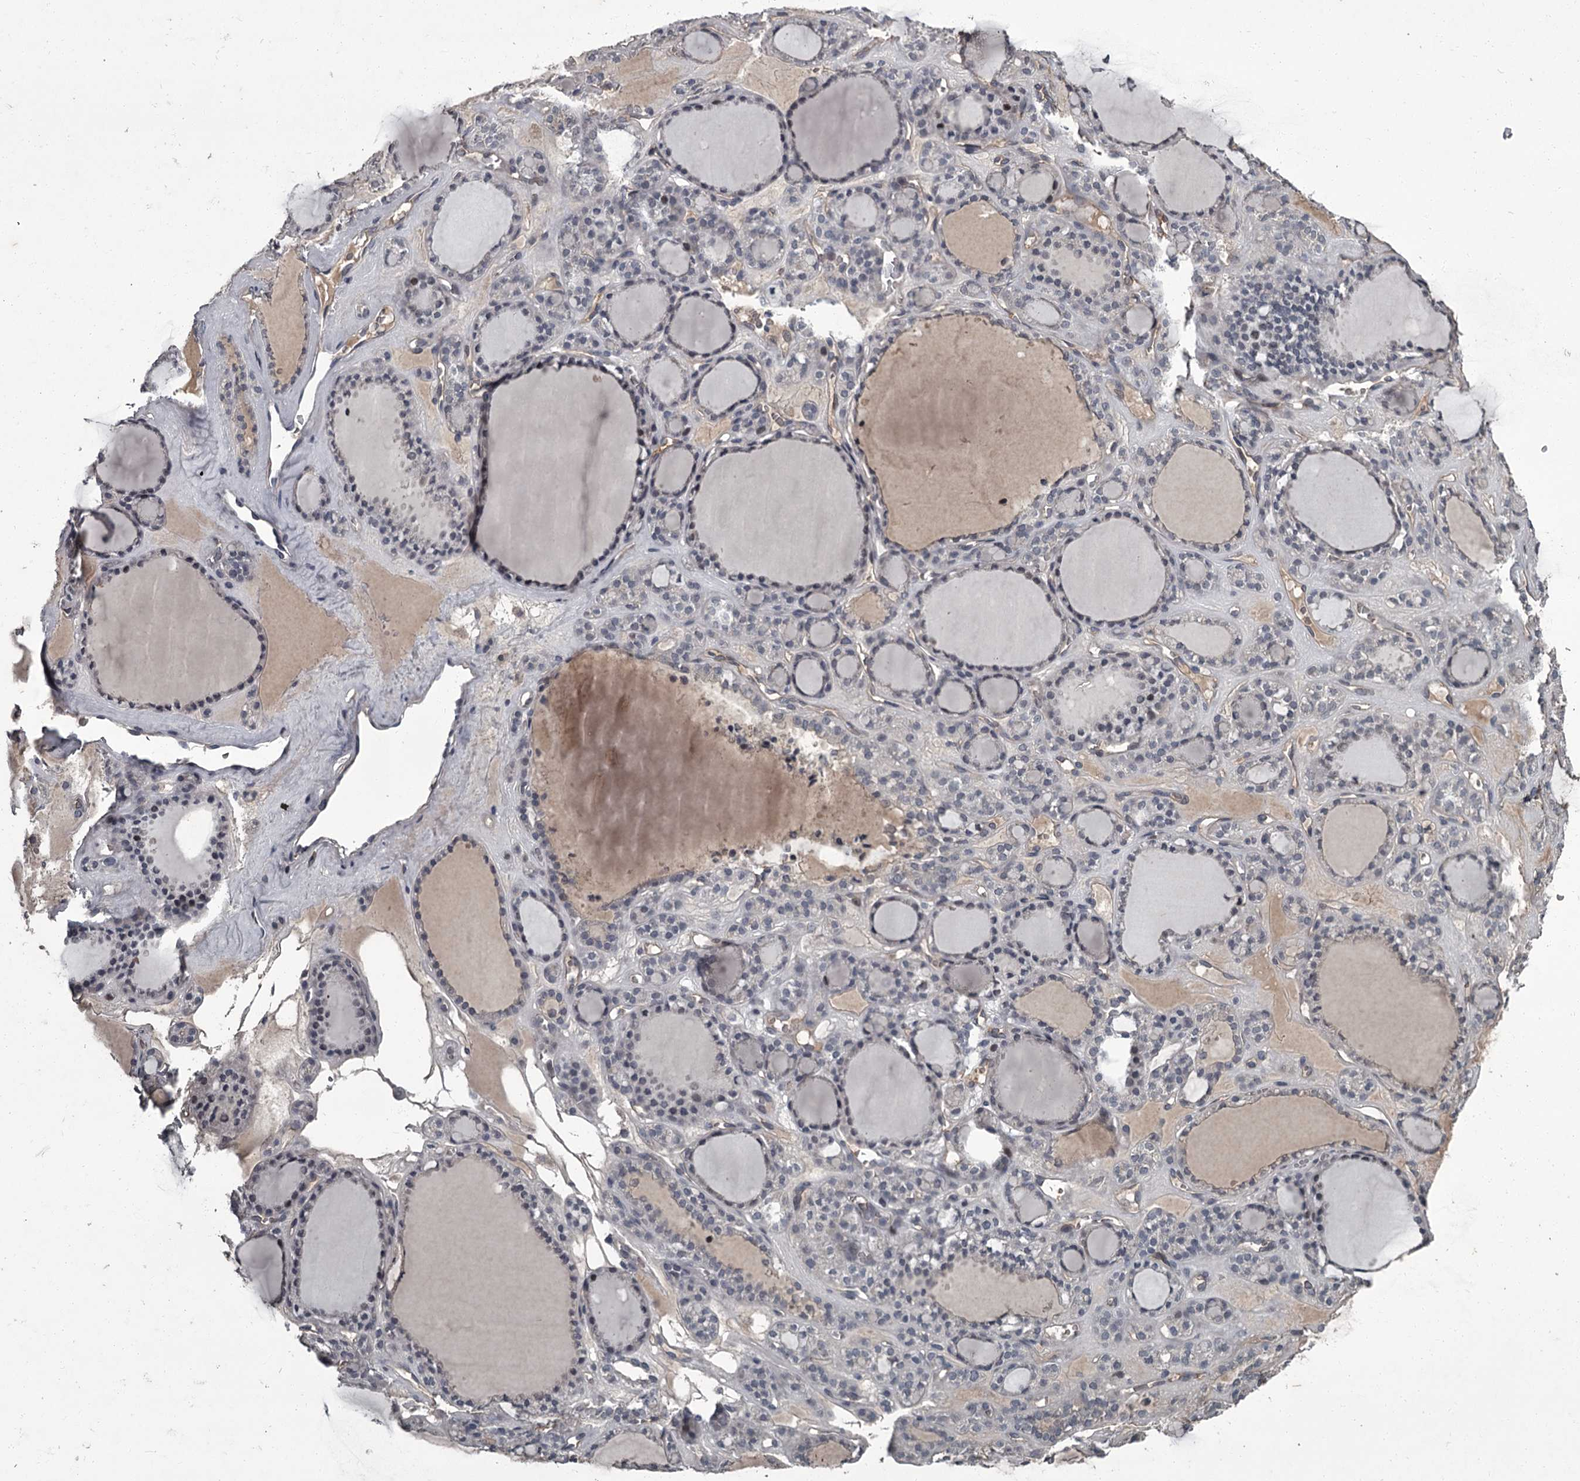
{"staining": {"intensity": "weak", "quantity": "<25%", "location": "cytoplasmic/membranous,nuclear"}, "tissue": "thyroid gland", "cell_type": "Glandular cells", "image_type": "normal", "snomed": [{"axis": "morphology", "description": "Normal tissue, NOS"}, {"axis": "topography", "description": "Thyroid gland"}], "caption": "Glandular cells are negative for protein expression in unremarkable human thyroid gland. (DAB immunohistochemistry (IHC) visualized using brightfield microscopy, high magnification).", "gene": "FLVCR2", "patient": {"sex": "female", "age": 28}}